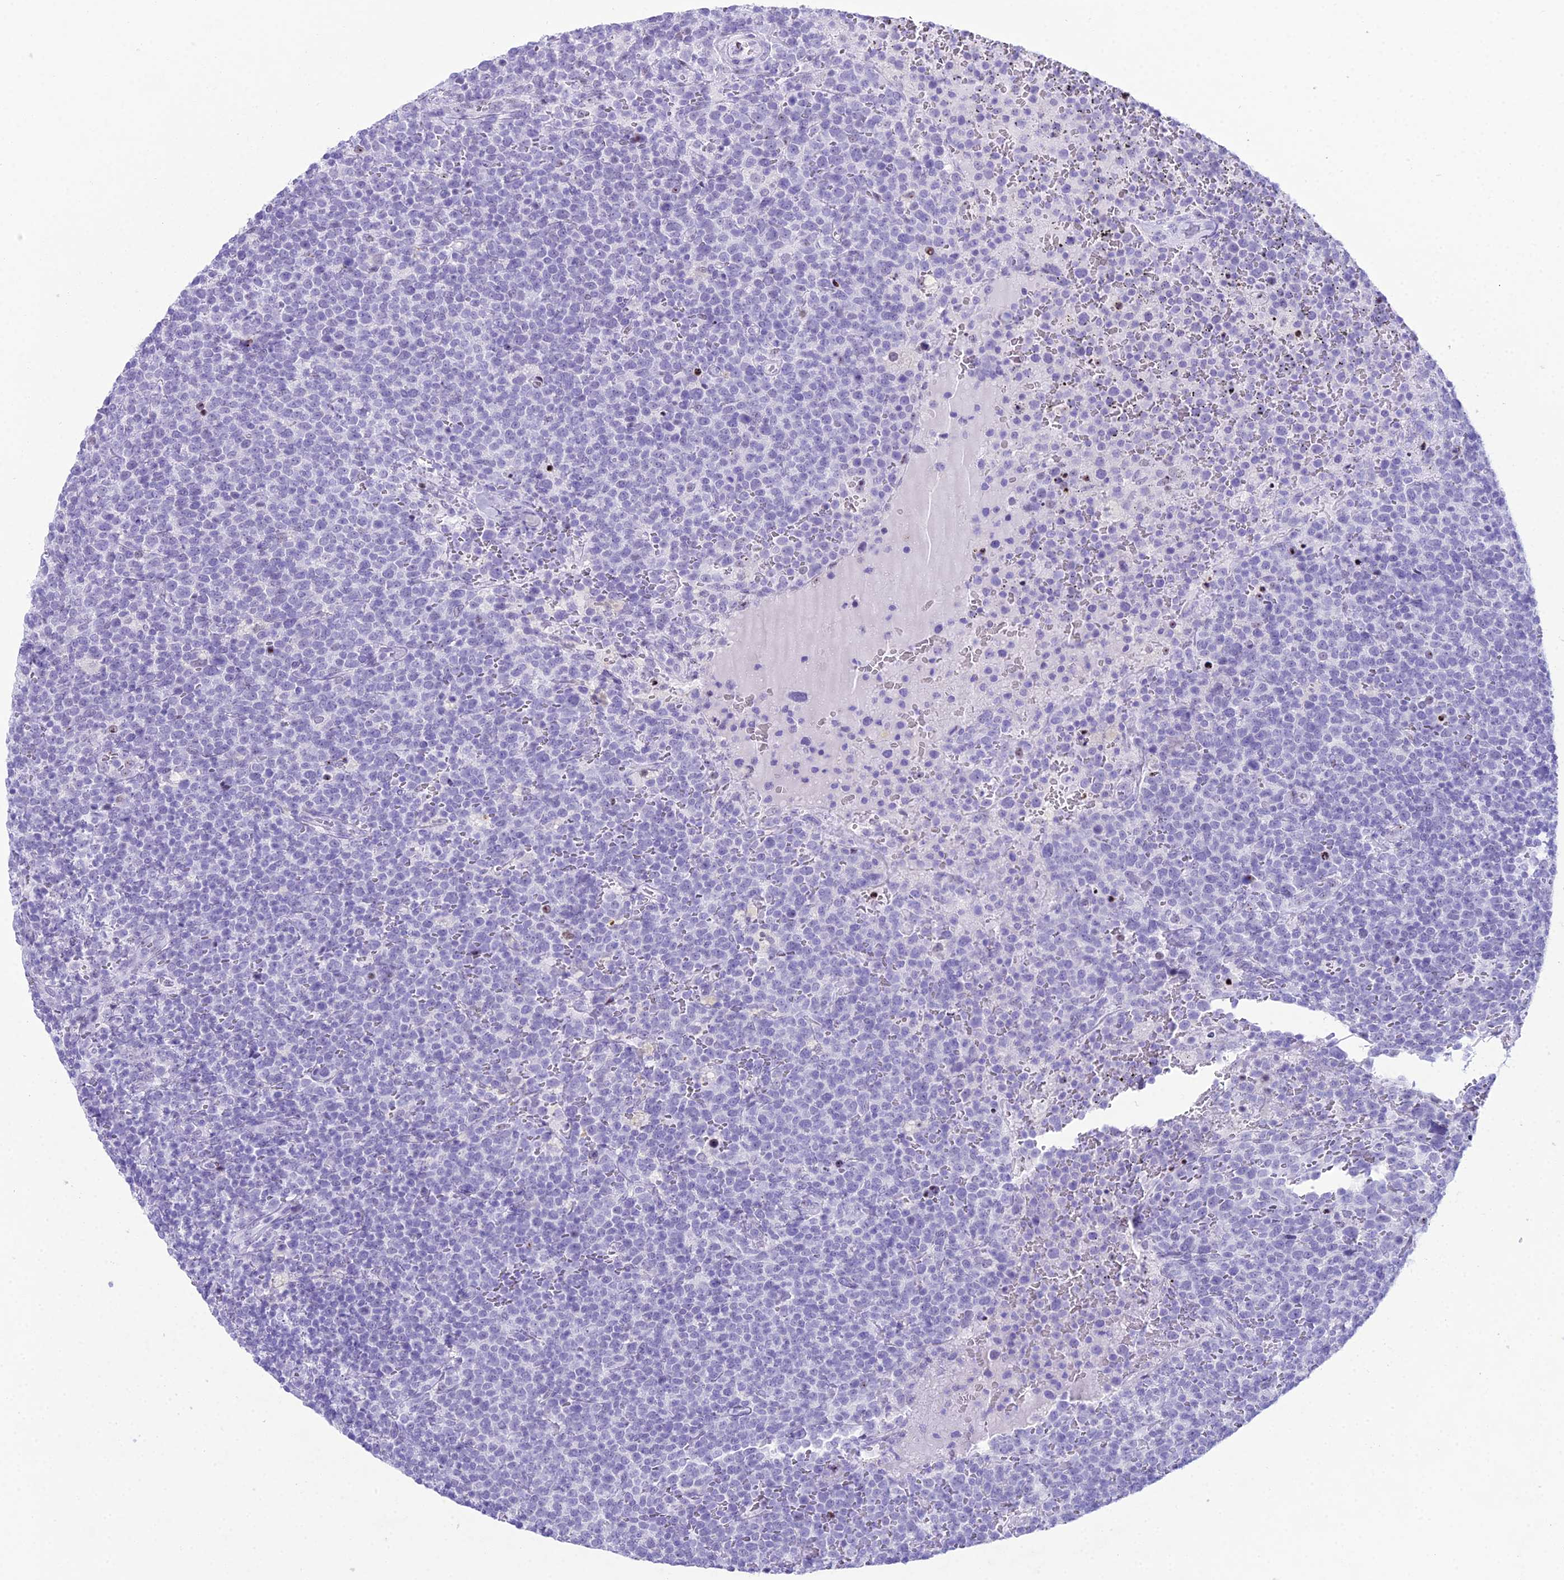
{"staining": {"intensity": "negative", "quantity": "none", "location": "none"}, "tissue": "lymphoma", "cell_type": "Tumor cells", "image_type": "cancer", "snomed": [{"axis": "morphology", "description": "Malignant lymphoma, non-Hodgkin's type, High grade"}, {"axis": "topography", "description": "Lymph node"}], "caption": "The histopathology image demonstrates no staining of tumor cells in lymphoma.", "gene": "RNPS1", "patient": {"sex": "male", "age": 61}}